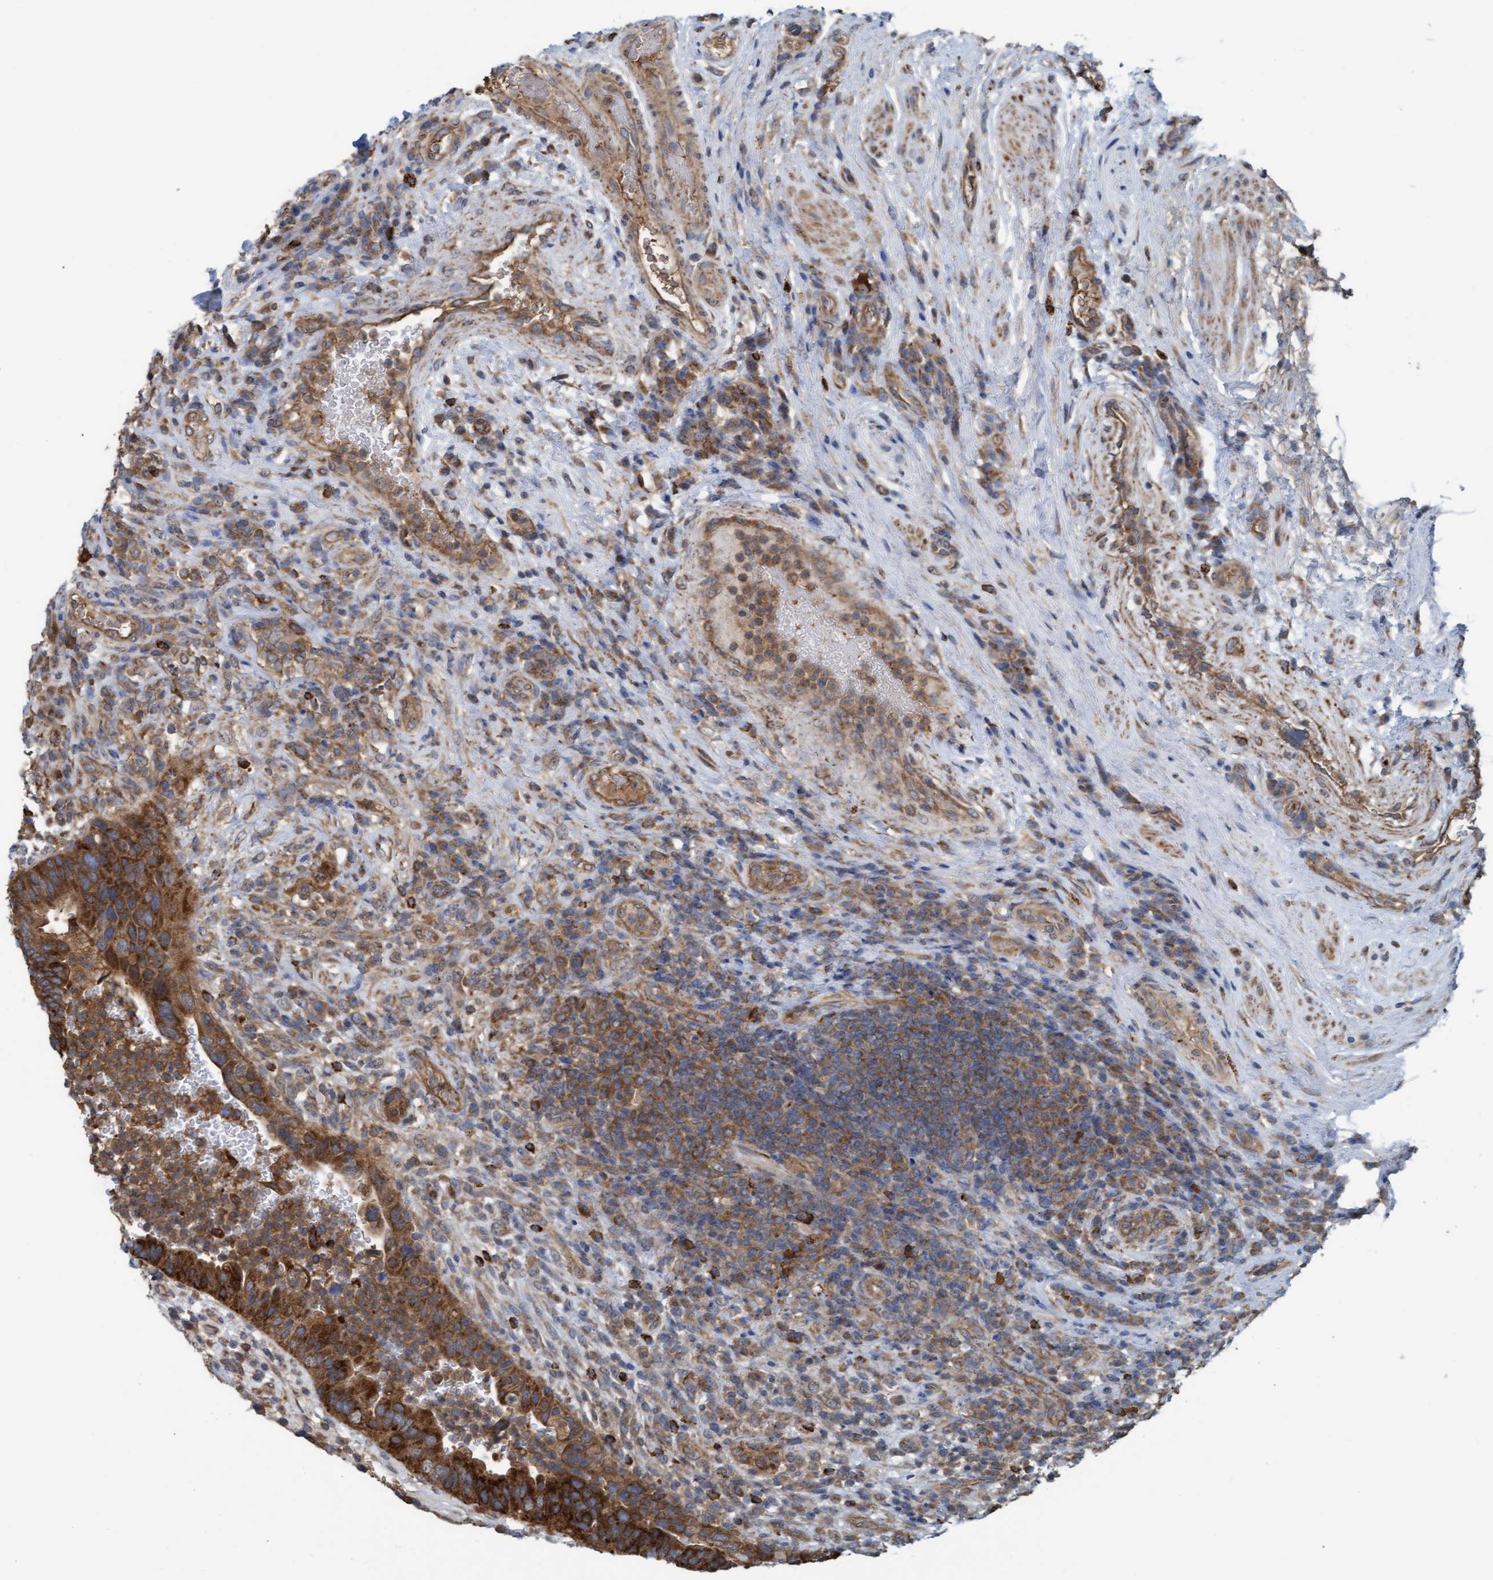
{"staining": {"intensity": "moderate", "quantity": ">75%", "location": "cytoplasmic/membranous"}, "tissue": "urothelial cancer", "cell_type": "Tumor cells", "image_type": "cancer", "snomed": [{"axis": "morphology", "description": "Urothelial carcinoma, High grade"}, {"axis": "topography", "description": "Urinary bladder"}], "caption": "Moderate cytoplasmic/membranous staining for a protein is present in about >75% of tumor cells of high-grade urothelial carcinoma using immunohistochemistry (IHC).", "gene": "LRSAM1", "patient": {"sex": "female", "age": 82}}